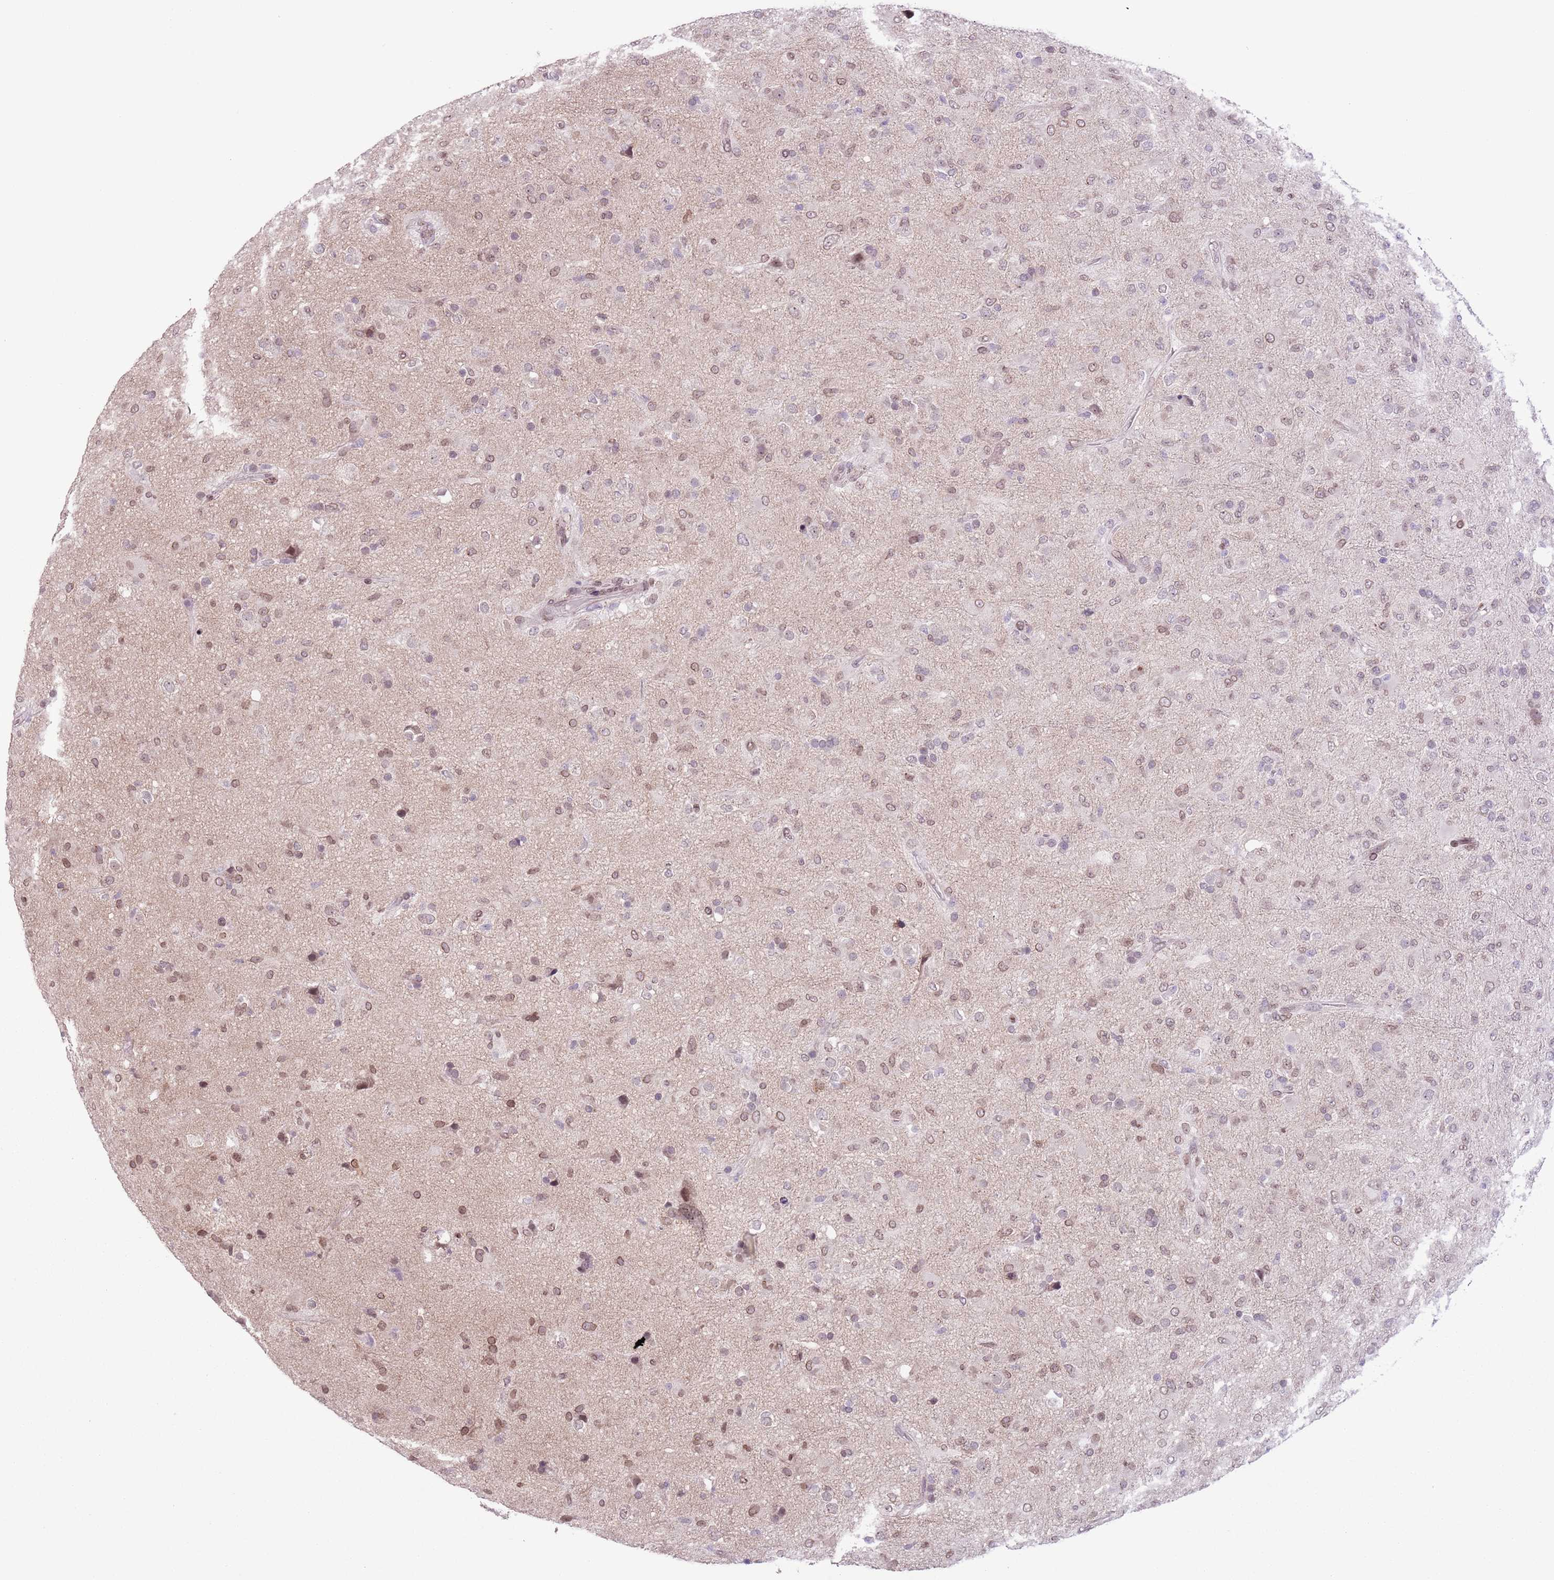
{"staining": {"intensity": "moderate", "quantity": "25%-75%", "location": "cytoplasmic/membranous,nuclear"}, "tissue": "glioma", "cell_type": "Tumor cells", "image_type": "cancer", "snomed": [{"axis": "morphology", "description": "Glioma, malignant, Low grade"}, {"axis": "topography", "description": "Brain"}], "caption": "Immunohistochemistry (IHC) staining of malignant glioma (low-grade), which exhibits medium levels of moderate cytoplasmic/membranous and nuclear expression in approximately 25%-75% of tumor cells indicating moderate cytoplasmic/membranous and nuclear protein positivity. The staining was performed using DAB (3,3'-diaminobenzidine) (brown) for protein detection and nuclei were counterstained in hematoxylin (blue).", "gene": "ZGLP1", "patient": {"sex": "male", "age": 65}}